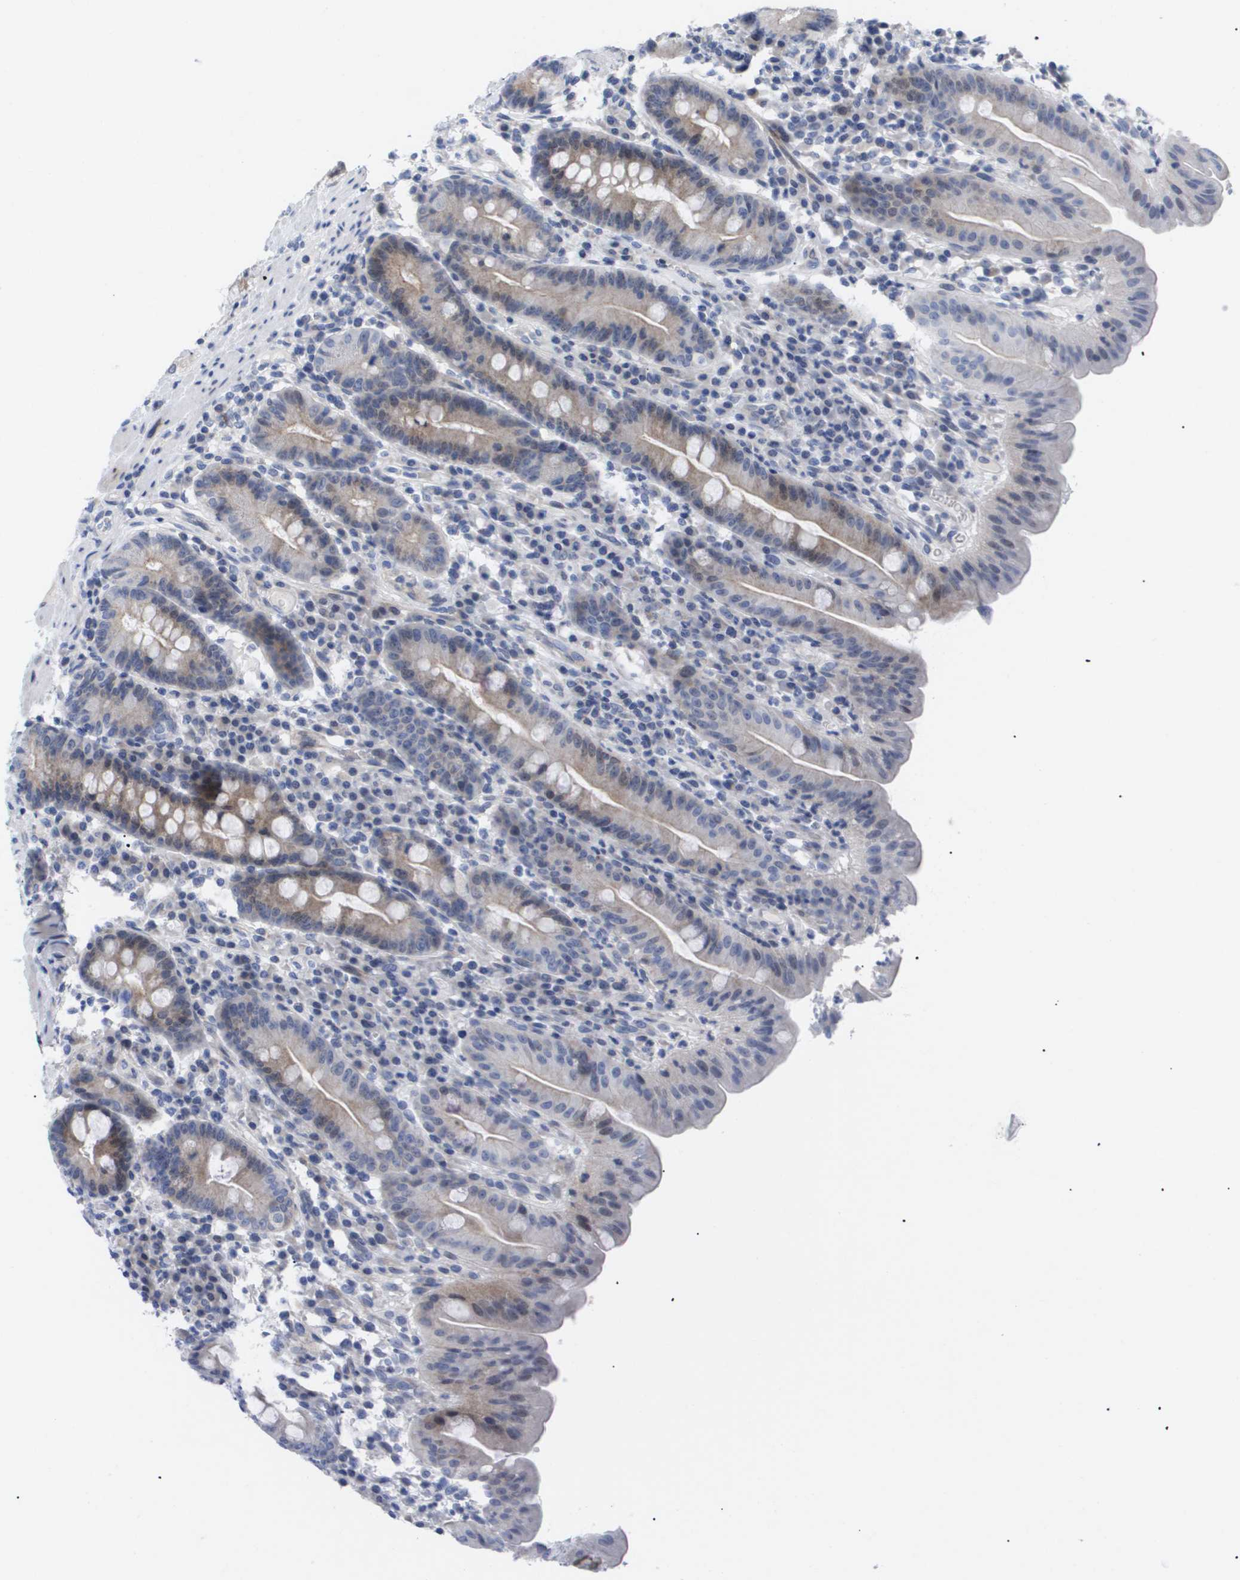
{"staining": {"intensity": "moderate", "quantity": "25%-75%", "location": "cytoplasmic/membranous"}, "tissue": "duodenum", "cell_type": "Glandular cells", "image_type": "normal", "snomed": [{"axis": "morphology", "description": "Normal tissue, NOS"}, {"axis": "topography", "description": "Duodenum"}], "caption": "Glandular cells display moderate cytoplasmic/membranous staining in approximately 25%-75% of cells in normal duodenum.", "gene": "CAV3", "patient": {"sex": "male", "age": 50}}